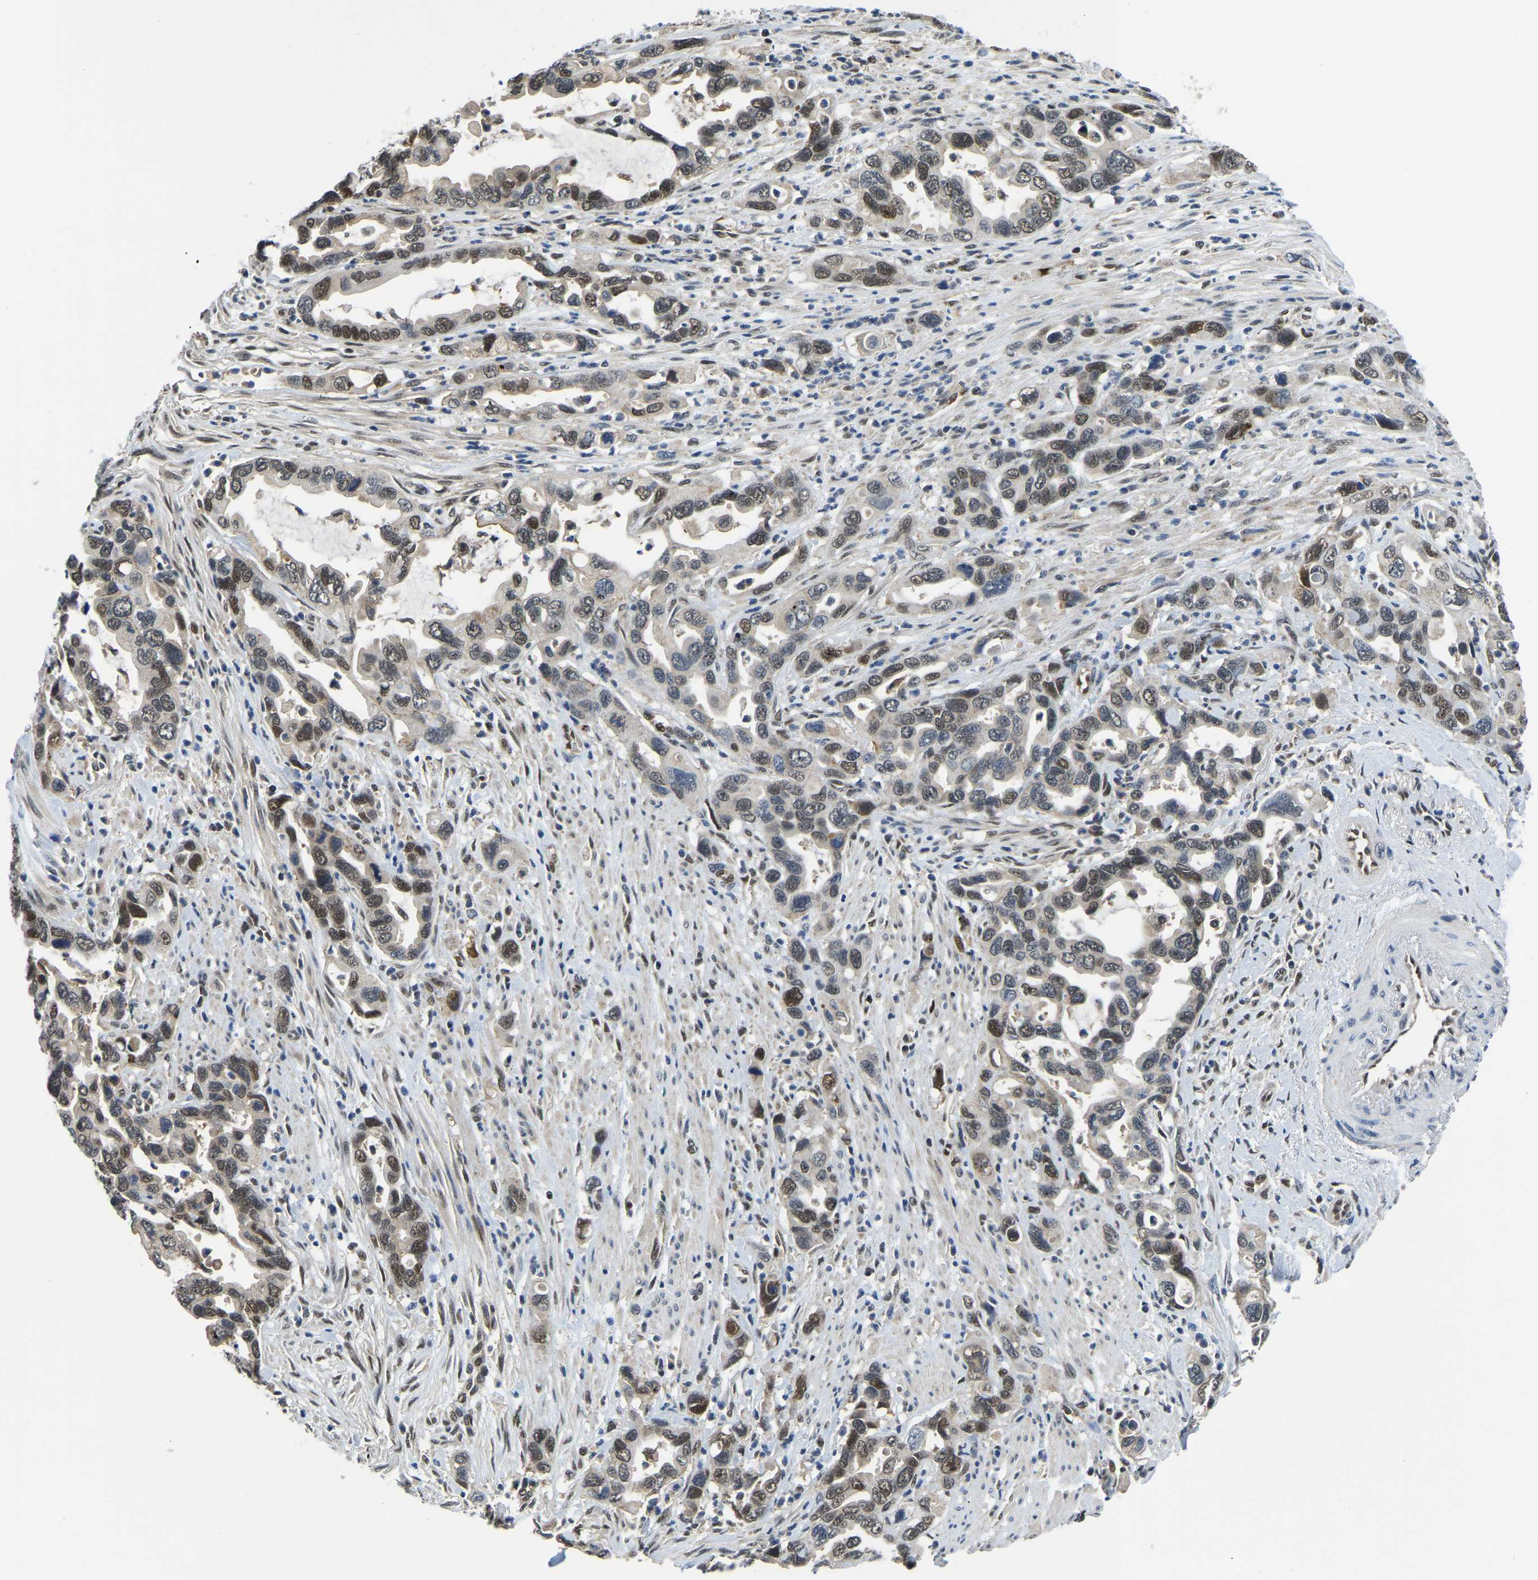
{"staining": {"intensity": "moderate", "quantity": "25%-75%", "location": "nuclear"}, "tissue": "pancreatic cancer", "cell_type": "Tumor cells", "image_type": "cancer", "snomed": [{"axis": "morphology", "description": "Adenocarcinoma, NOS"}, {"axis": "topography", "description": "Pancreas"}], "caption": "Human pancreatic cancer stained with a brown dye shows moderate nuclear positive expression in about 25%-75% of tumor cells.", "gene": "DFFA", "patient": {"sex": "female", "age": 70}}